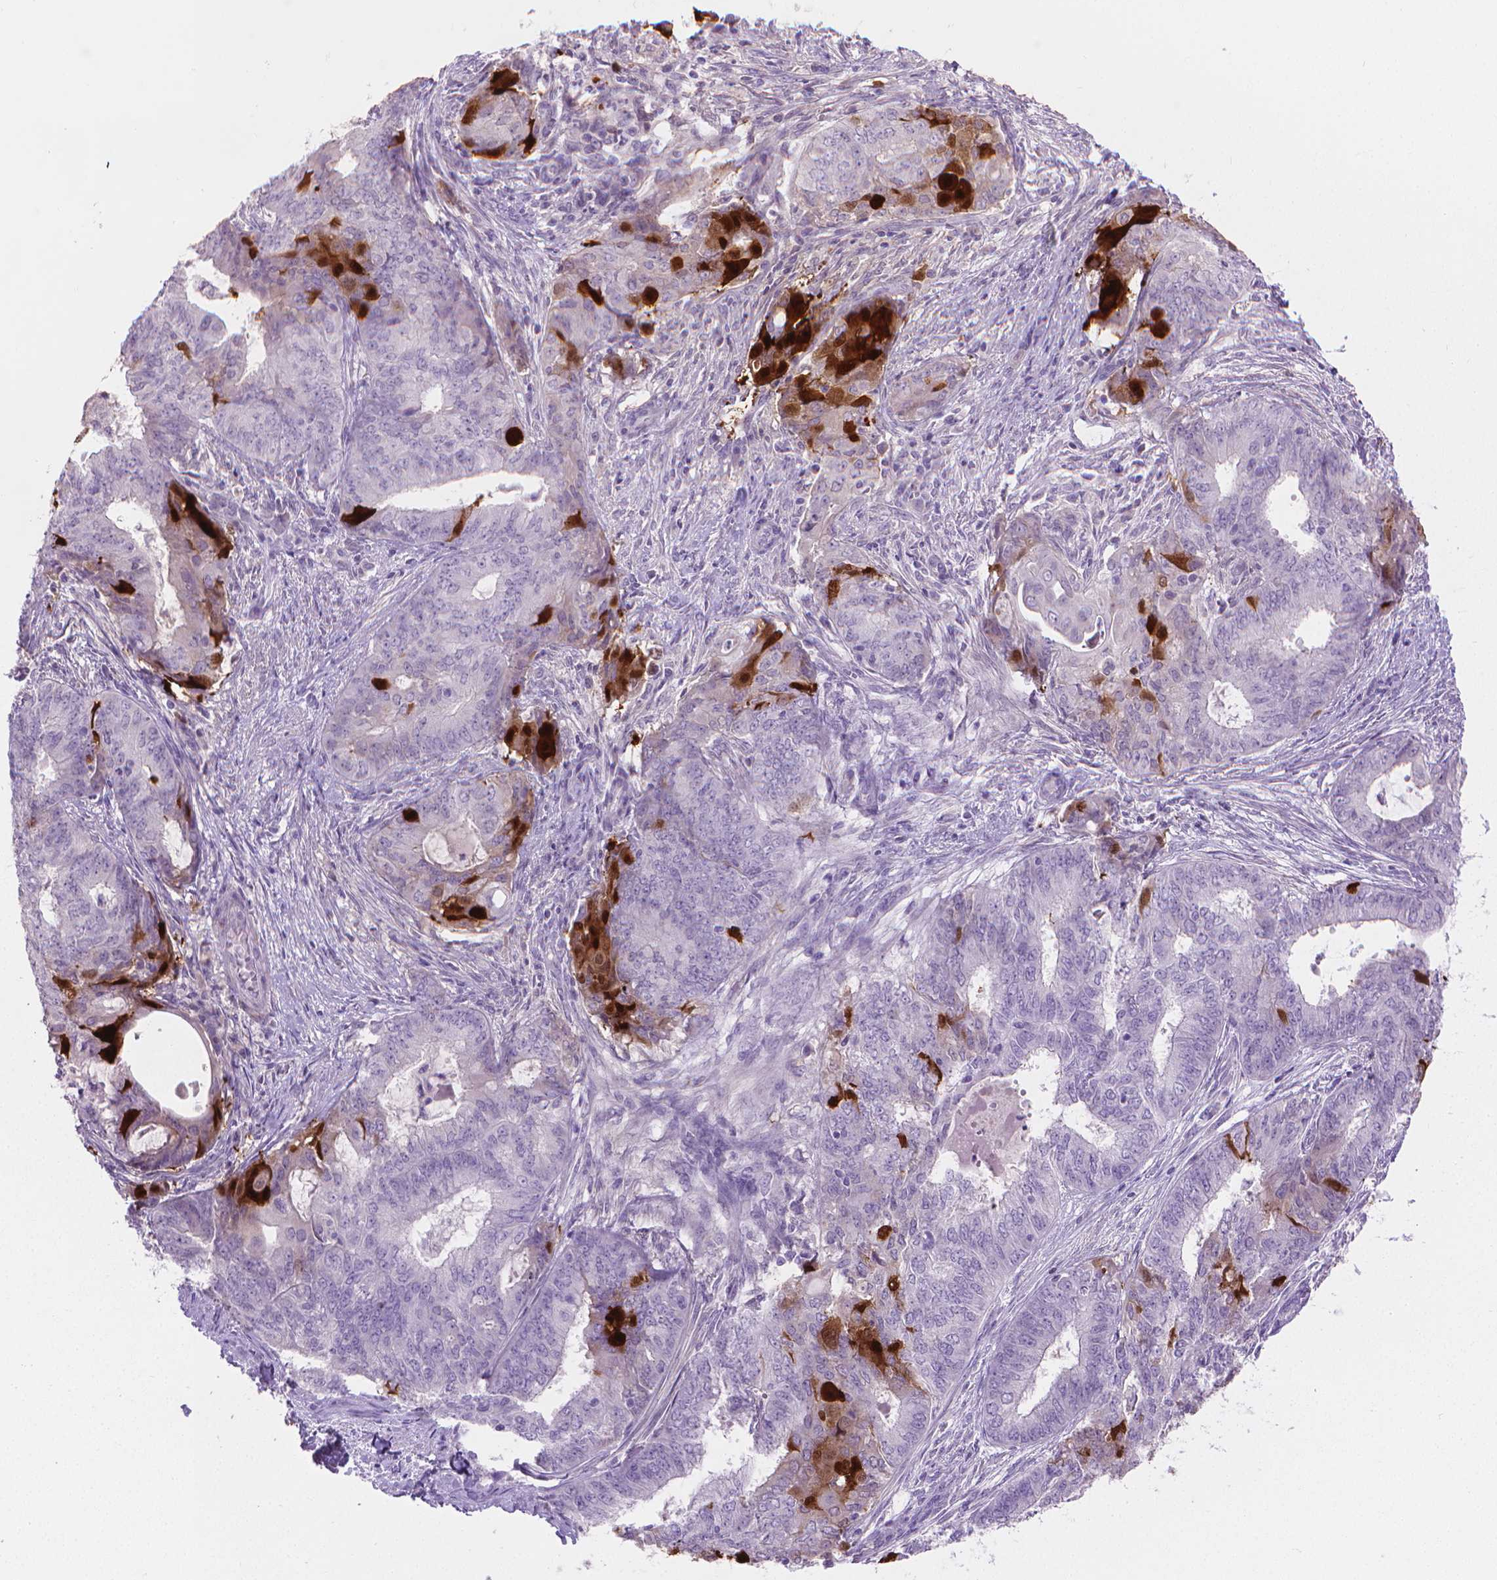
{"staining": {"intensity": "strong", "quantity": "<25%", "location": "cytoplasmic/membranous"}, "tissue": "endometrial cancer", "cell_type": "Tumor cells", "image_type": "cancer", "snomed": [{"axis": "morphology", "description": "Adenocarcinoma, NOS"}, {"axis": "topography", "description": "Endometrium"}], "caption": "Immunohistochemical staining of endometrial adenocarcinoma shows medium levels of strong cytoplasmic/membranous protein expression in approximately <25% of tumor cells. Nuclei are stained in blue.", "gene": "GSDMA", "patient": {"sex": "female", "age": 62}}